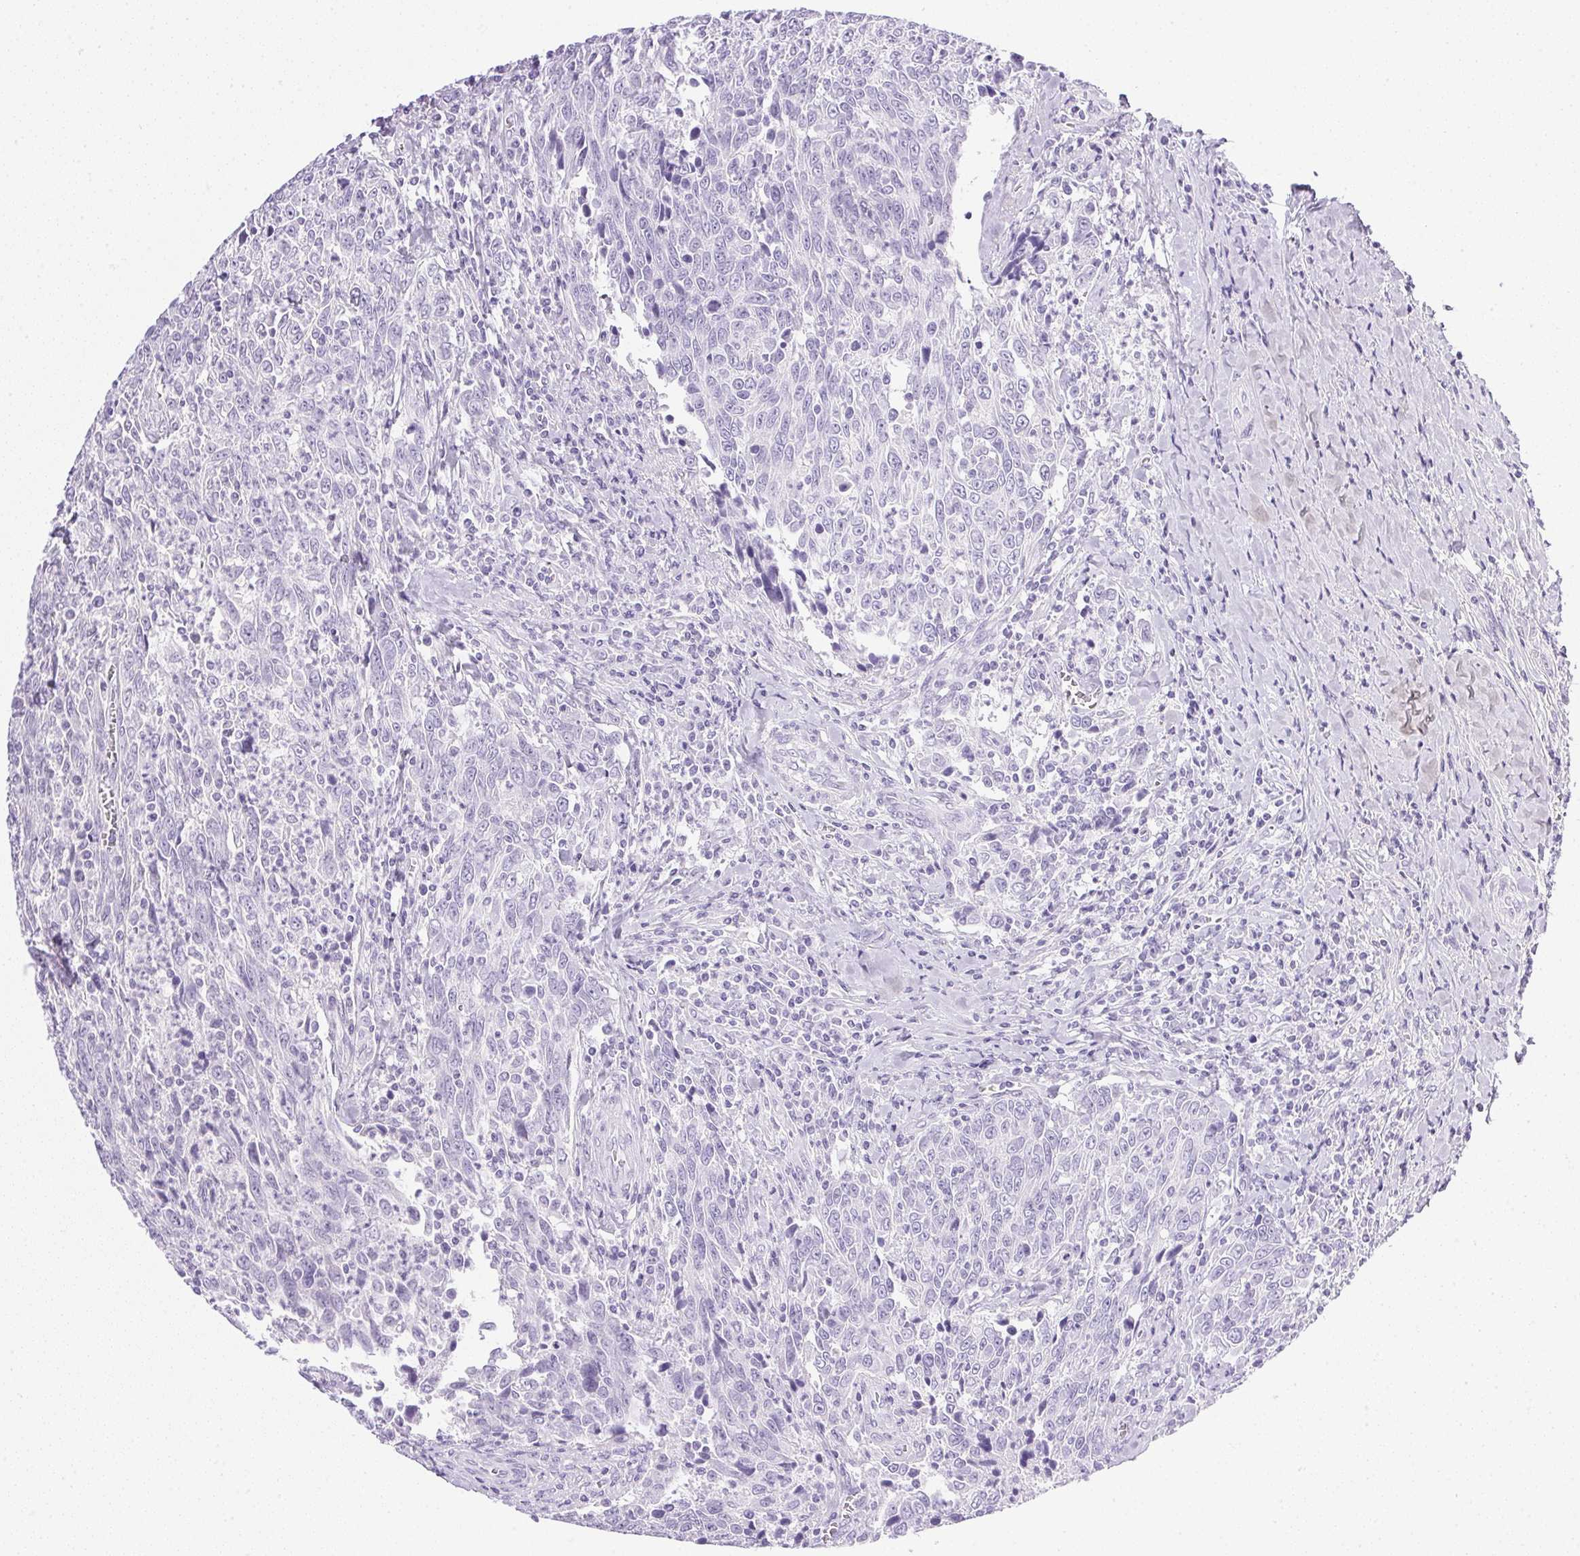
{"staining": {"intensity": "negative", "quantity": "none", "location": "none"}, "tissue": "breast cancer", "cell_type": "Tumor cells", "image_type": "cancer", "snomed": [{"axis": "morphology", "description": "Duct carcinoma"}, {"axis": "topography", "description": "Breast"}], "caption": "Breast invasive ductal carcinoma was stained to show a protein in brown. There is no significant staining in tumor cells.", "gene": "CPB1", "patient": {"sex": "female", "age": 50}}